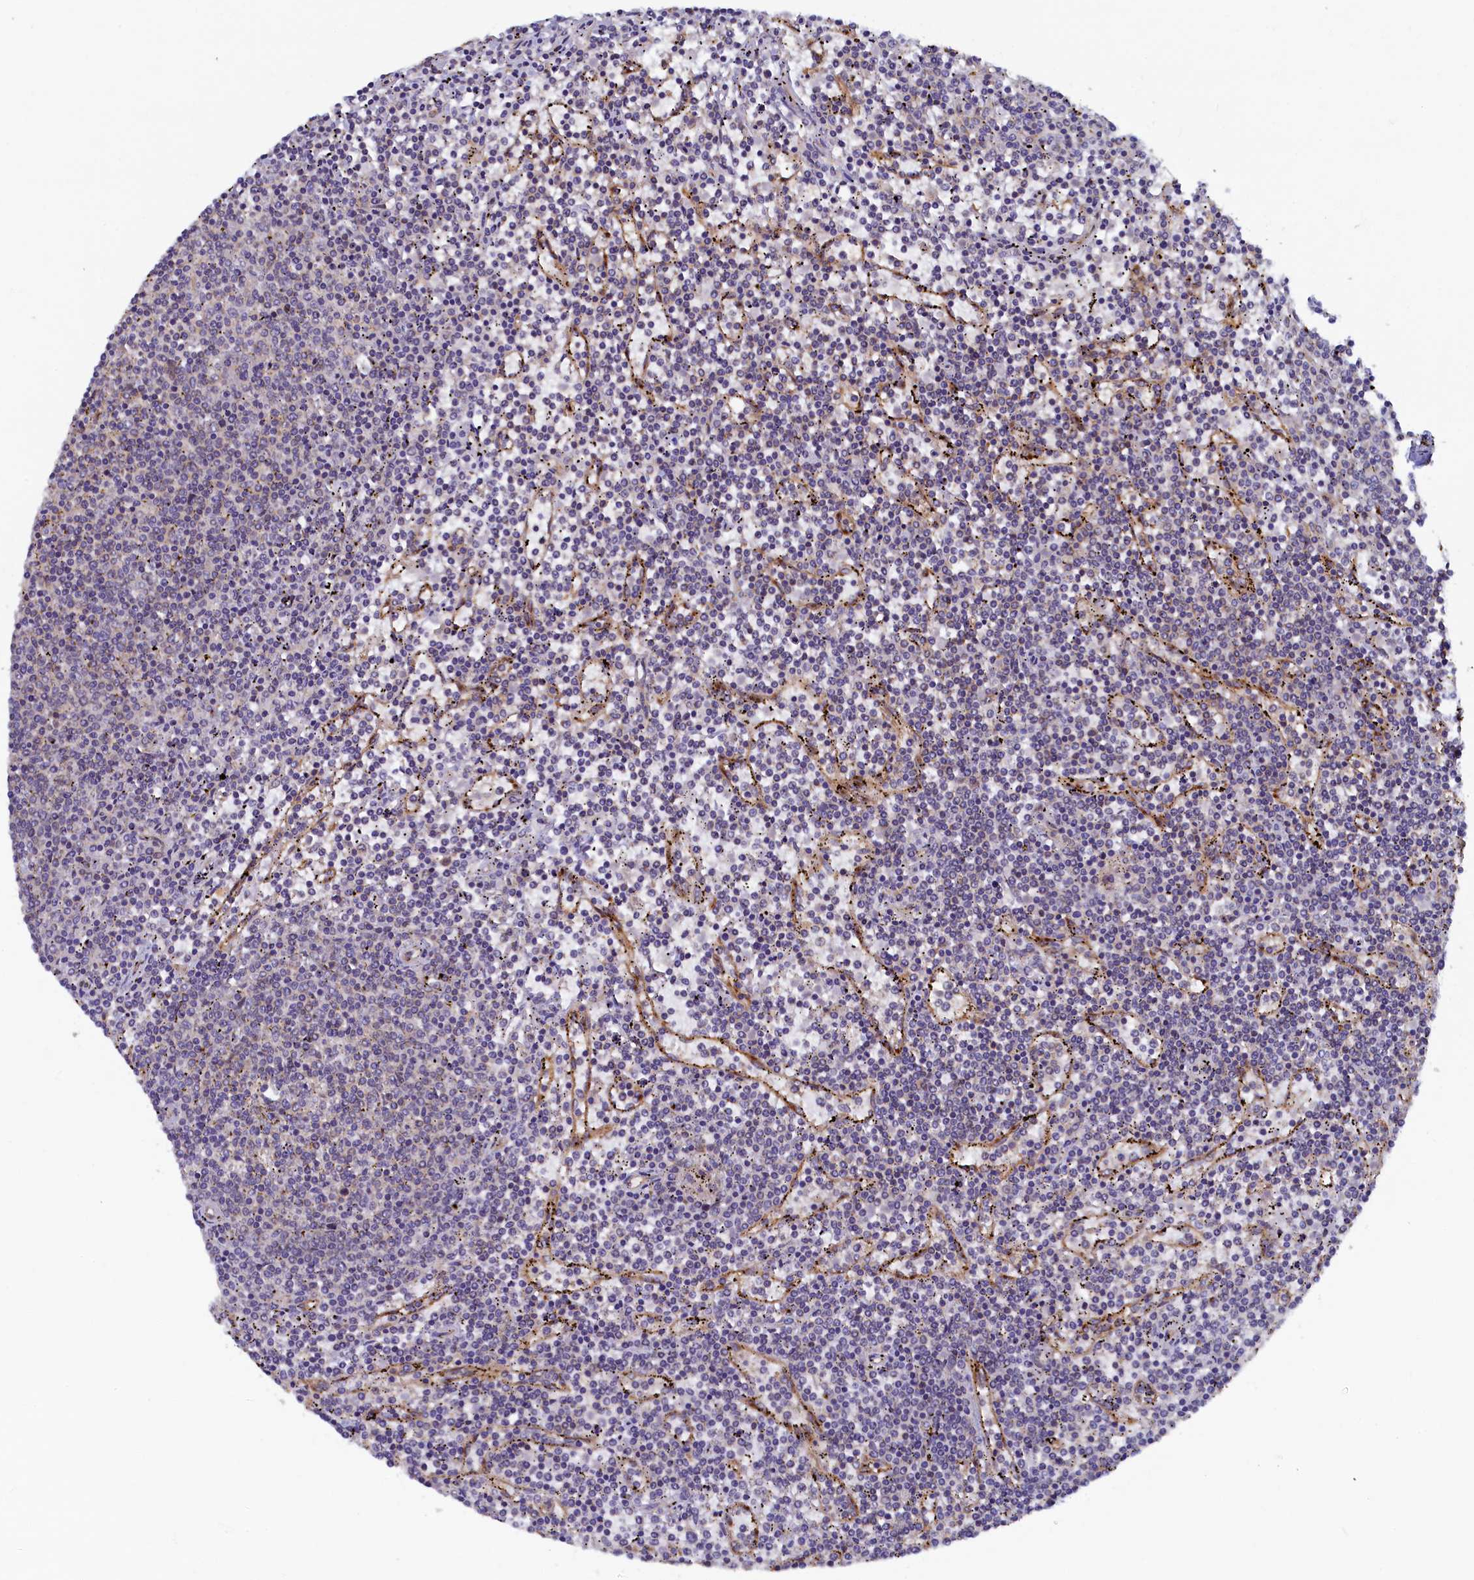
{"staining": {"intensity": "negative", "quantity": "none", "location": "none"}, "tissue": "lymphoma", "cell_type": "Tumor cells", "image_type": "cancer", "snomed": [{"axis": "morphology", "description": "Malignant lymphoma, non-Hodgkin's type, Low grade"}, {"axis": "topography", "description": "Spleen"}], "caption": "High power microscopy micrograph of an immunohistochemistry image of low-grade malignant lymphoma, non-Hodgkin's type, revealing no significant positivity in tumor cells. (Stains: DAB immunohistochemistry with hematoxylin counter stain, Microscopy: brightfield microscopy at high magnification).", "gene": "STX12", "patient": {"sex": "female", "age": 50}}